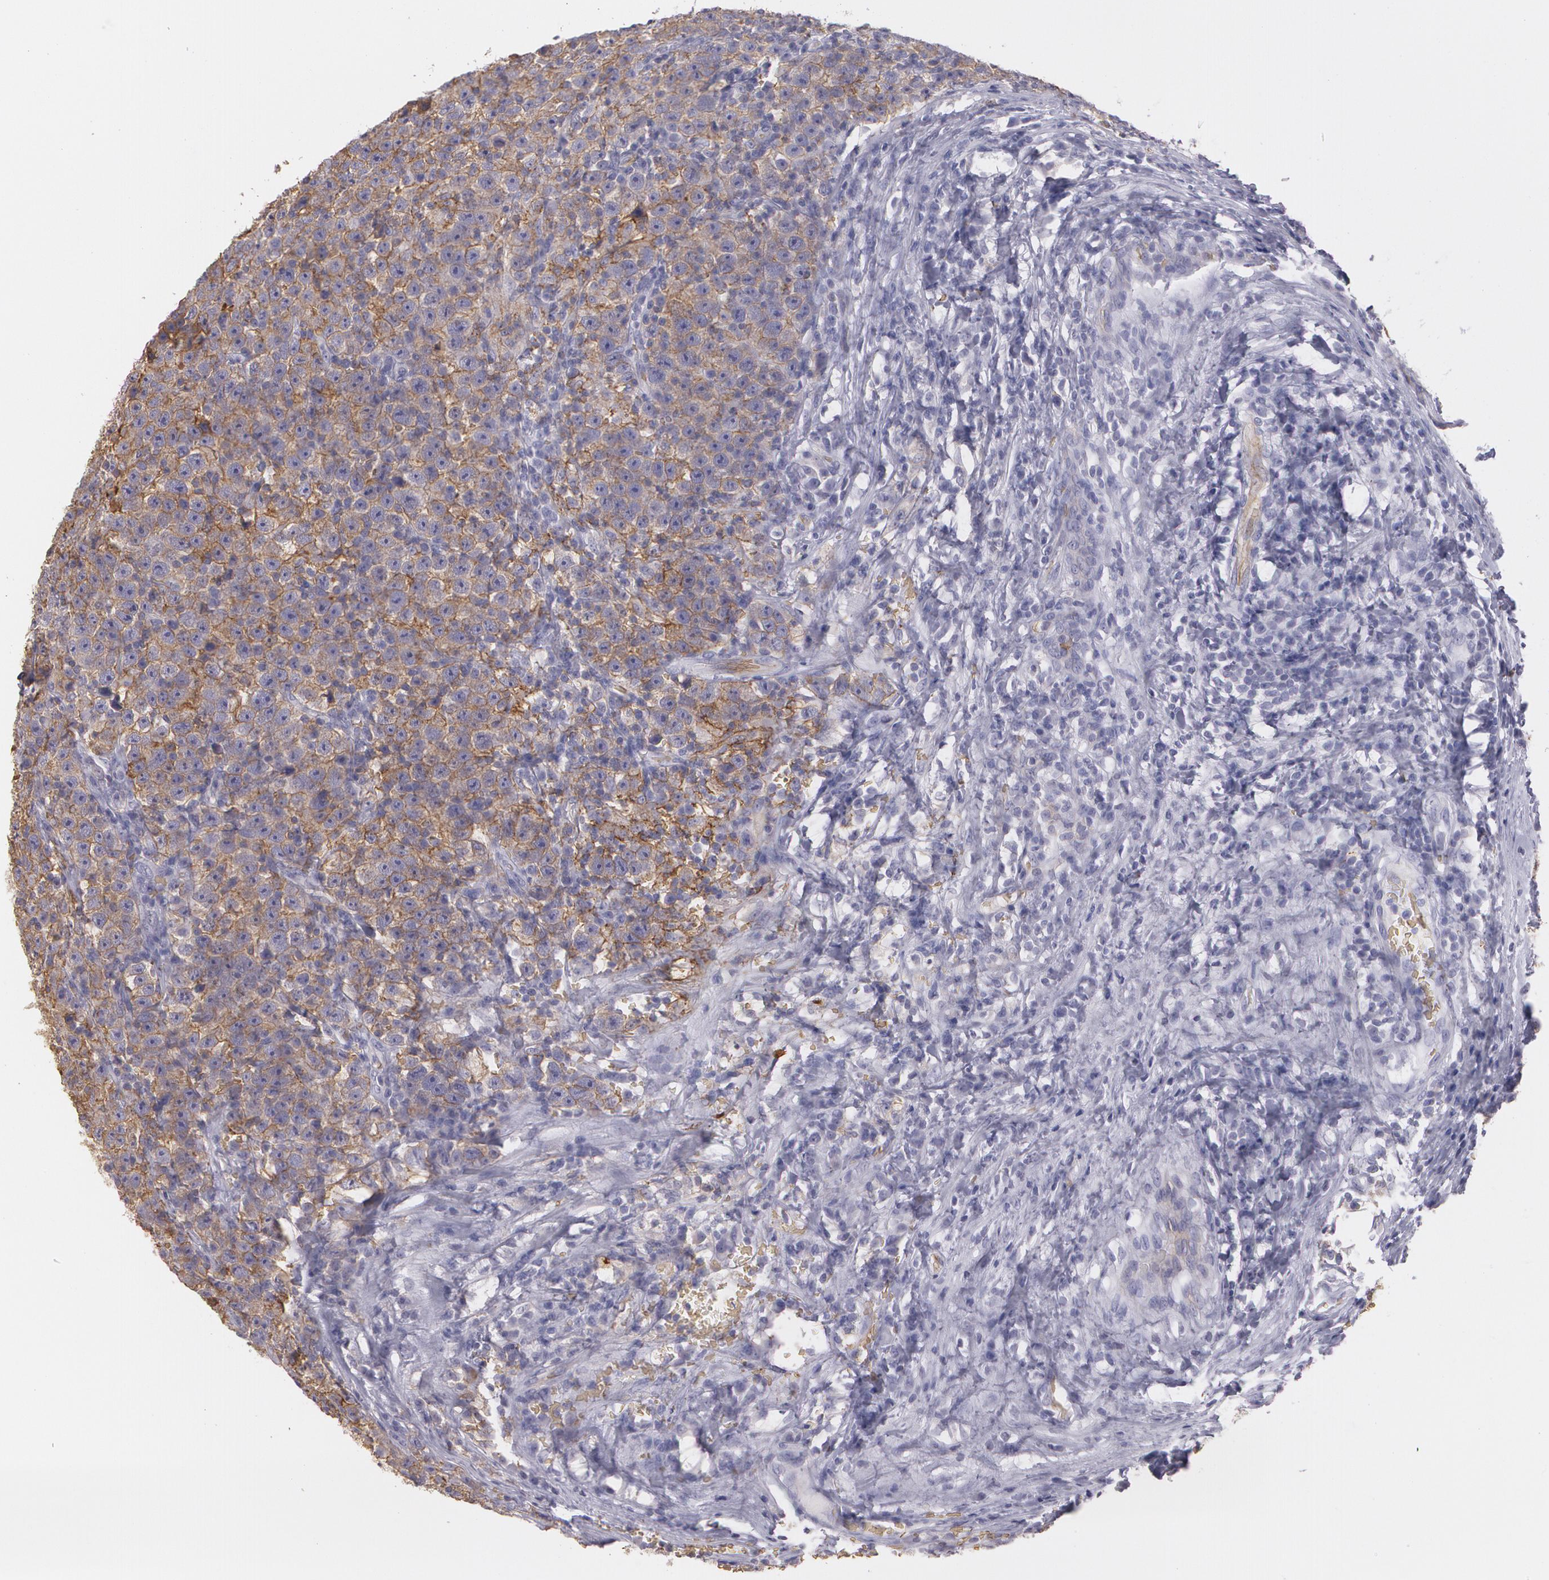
{"staining": {"intensity": "moderate", "quantity": "25%-75%", "location": "cytoplasmic/membranous"}, "tissue": "testis cancer", "cell_type": "Tumor cells", "image_type": "cancer", "snomed": [{"axis": "morphology", "description": "Seminoma, NOS"}, {"axis": "topography", "description": "Testis"}], "caption": "Moderate cytoplasmic/membranous expression is seen in about 25%-75% of tumor cells in testis cancer (seminoma).", "gene": "ACE", "patient": {"sex": "male", "age": 43}}